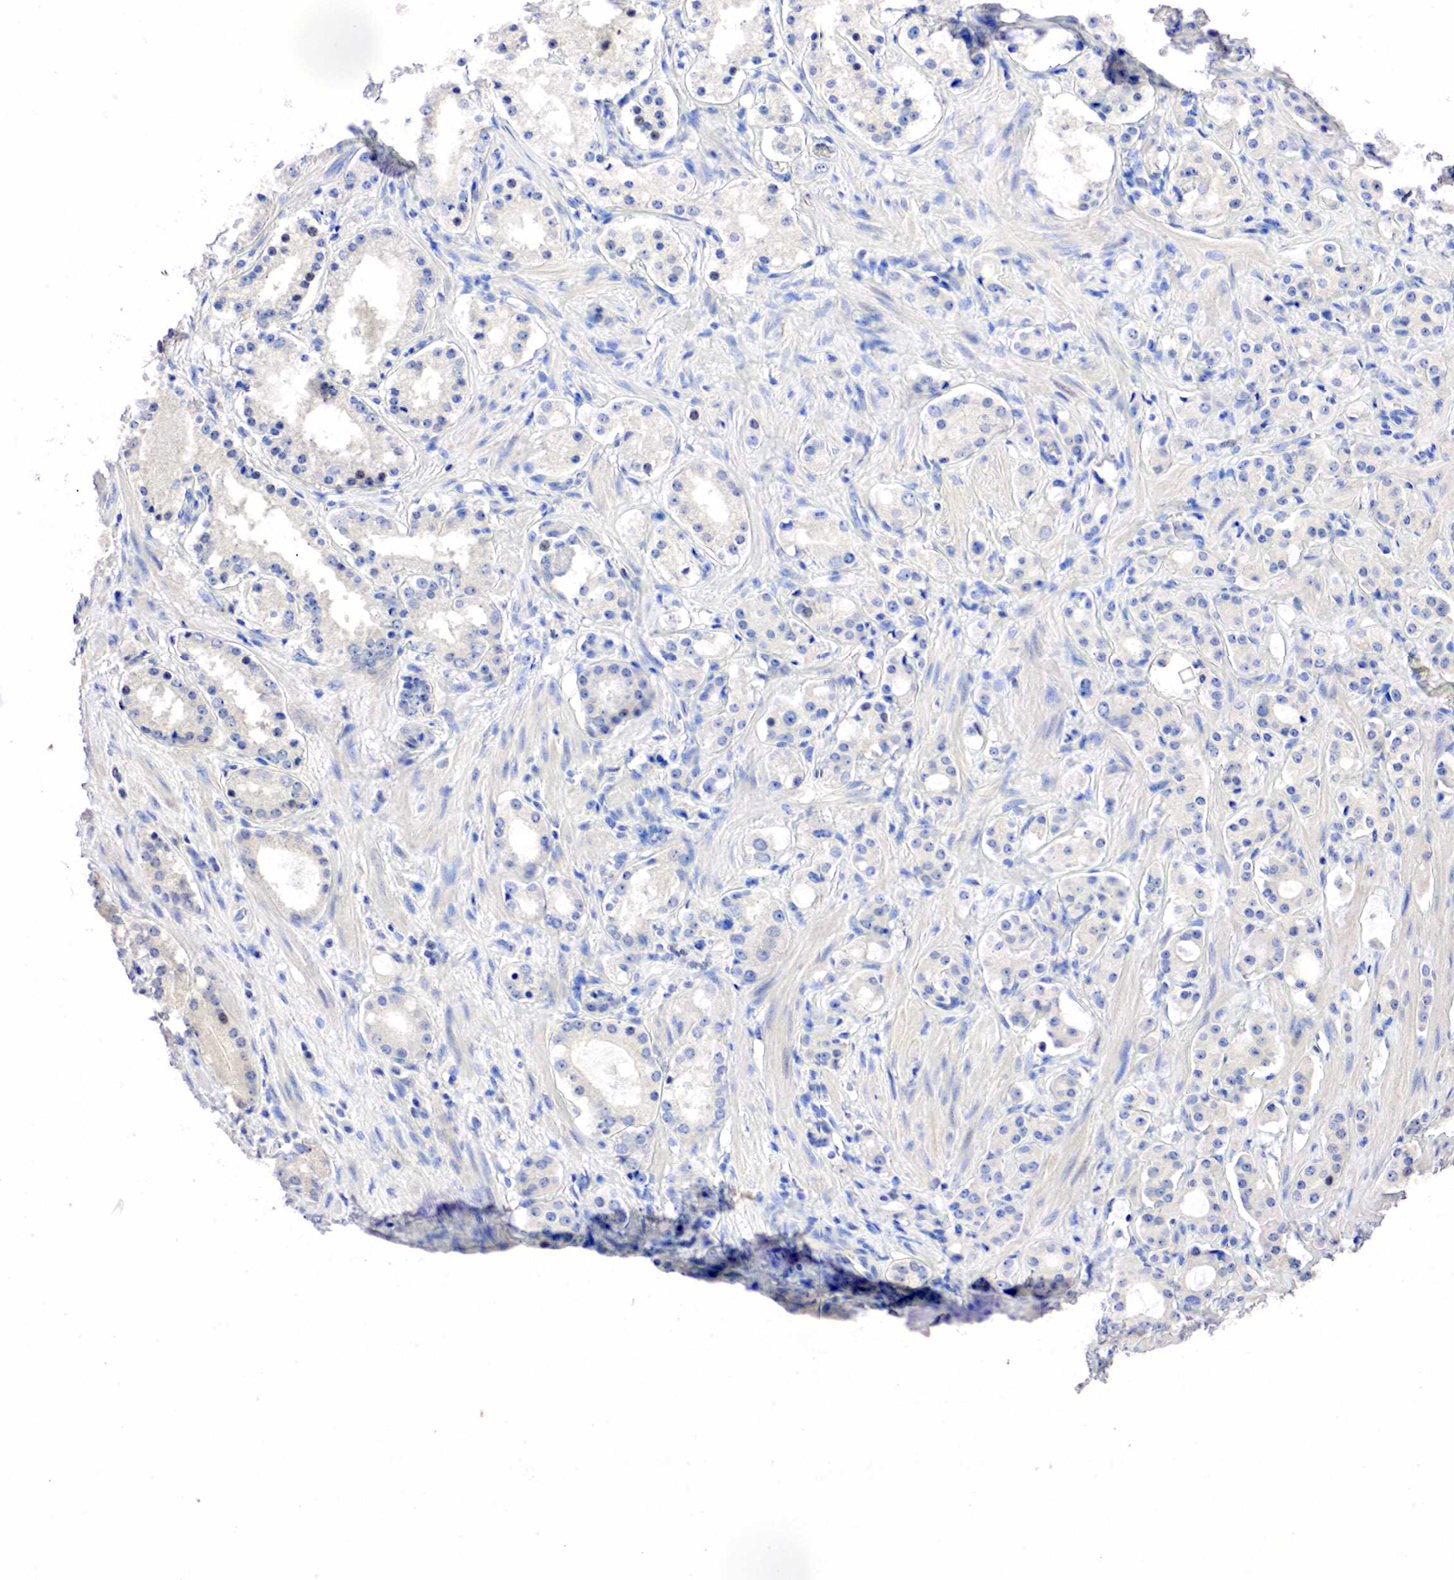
{"staining": {"intensity": "negative", "quantity": "none", "location": "none"}, "tissue": "prostate cancer", "cell_type": "Tumor cells", "image_type": "cancer", "snomed": [{"axis": "morphology", "description": "Adenocarcinoma, Medium grade"}, {"axis": "topography", "description": "Prostate"}], "caption": "The photomicrograph displays no staining of tumor cells in prostate adenocarcinoma (medium-grade).", "gene": "SST", "patient": {"sex": "male", "age": 73}}